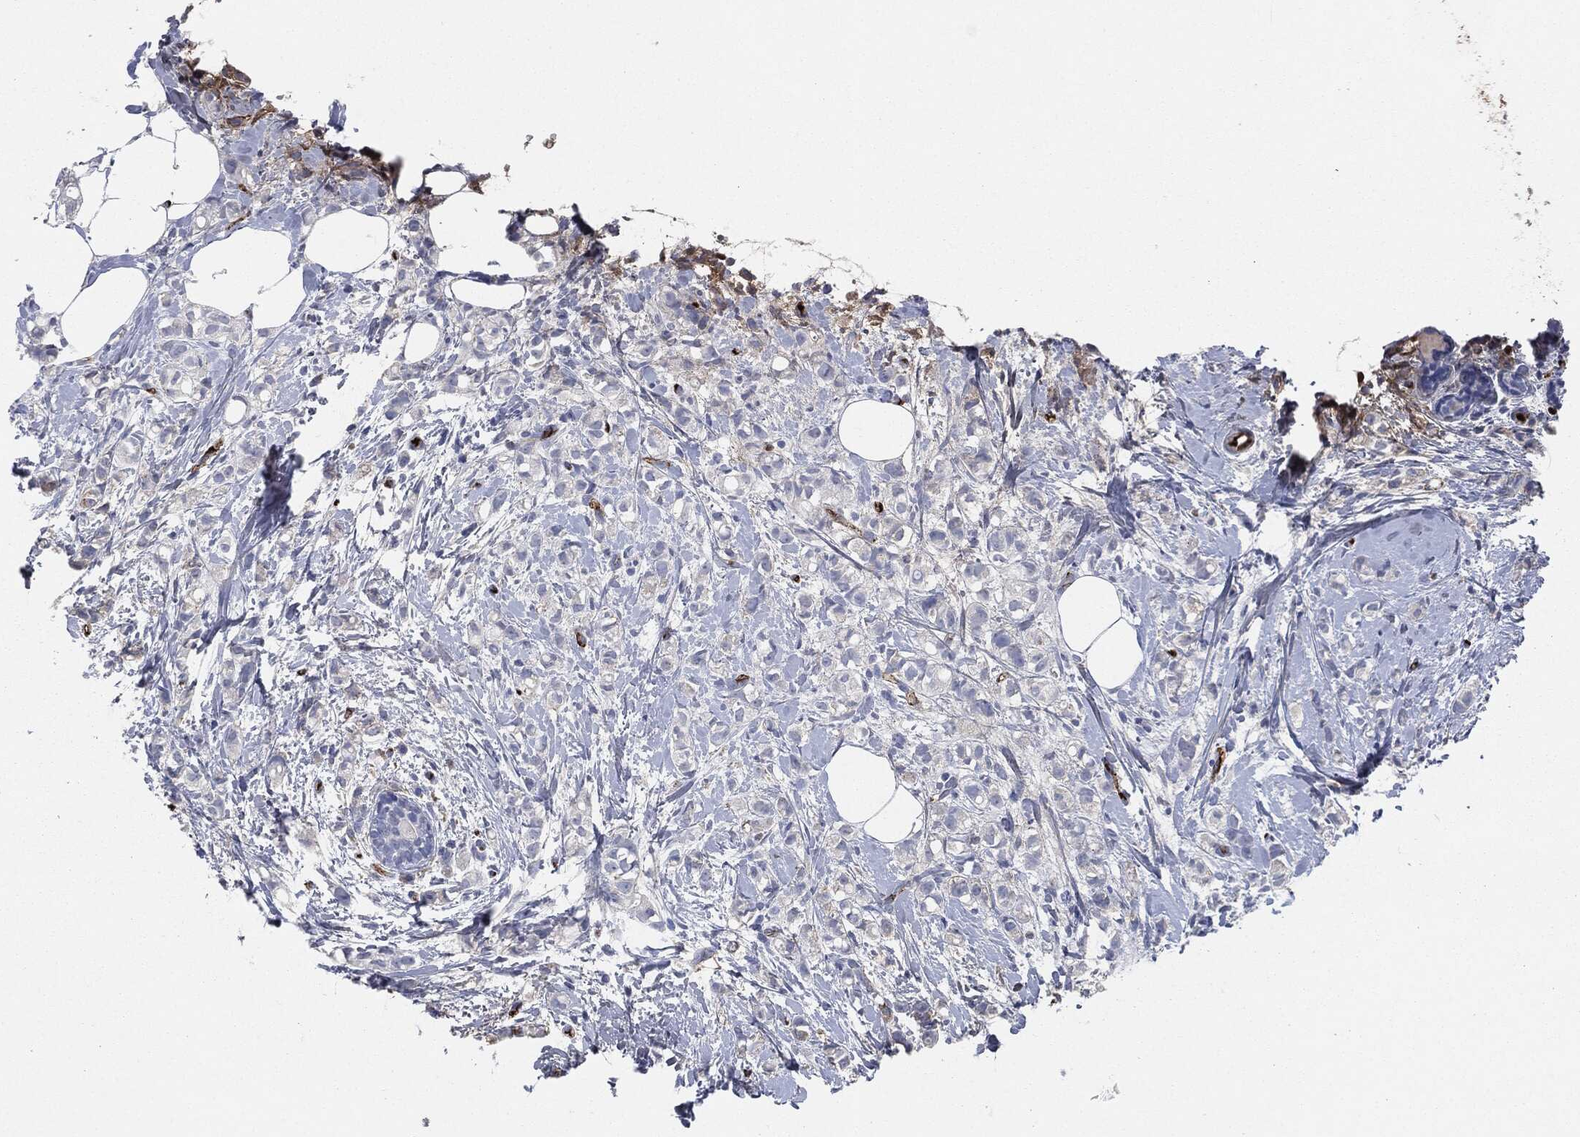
{"staining": {"intensity": "negative", "quantity": "none", "location": "none"}, "tissue": "breast cancer", "cell_type": "Tumor cells", "image_type": "cancer", "snomed": [{"axis": "morphology", "description": "Normal tissue, NOS"}, {"axis": "morphology", "description": "Duct carcinoma"}, {"axis": "topography", "description": "Breast"}], "caption": "DAB (3,3'-diaminobenzidine) immunohistochemical staining of breast invasive ductal carcinoma shows no significant positivity in tumor cells. Nuclei are stained in blue.", "gene": "APOB", "patient": {"sex": "female", "age": 44}}